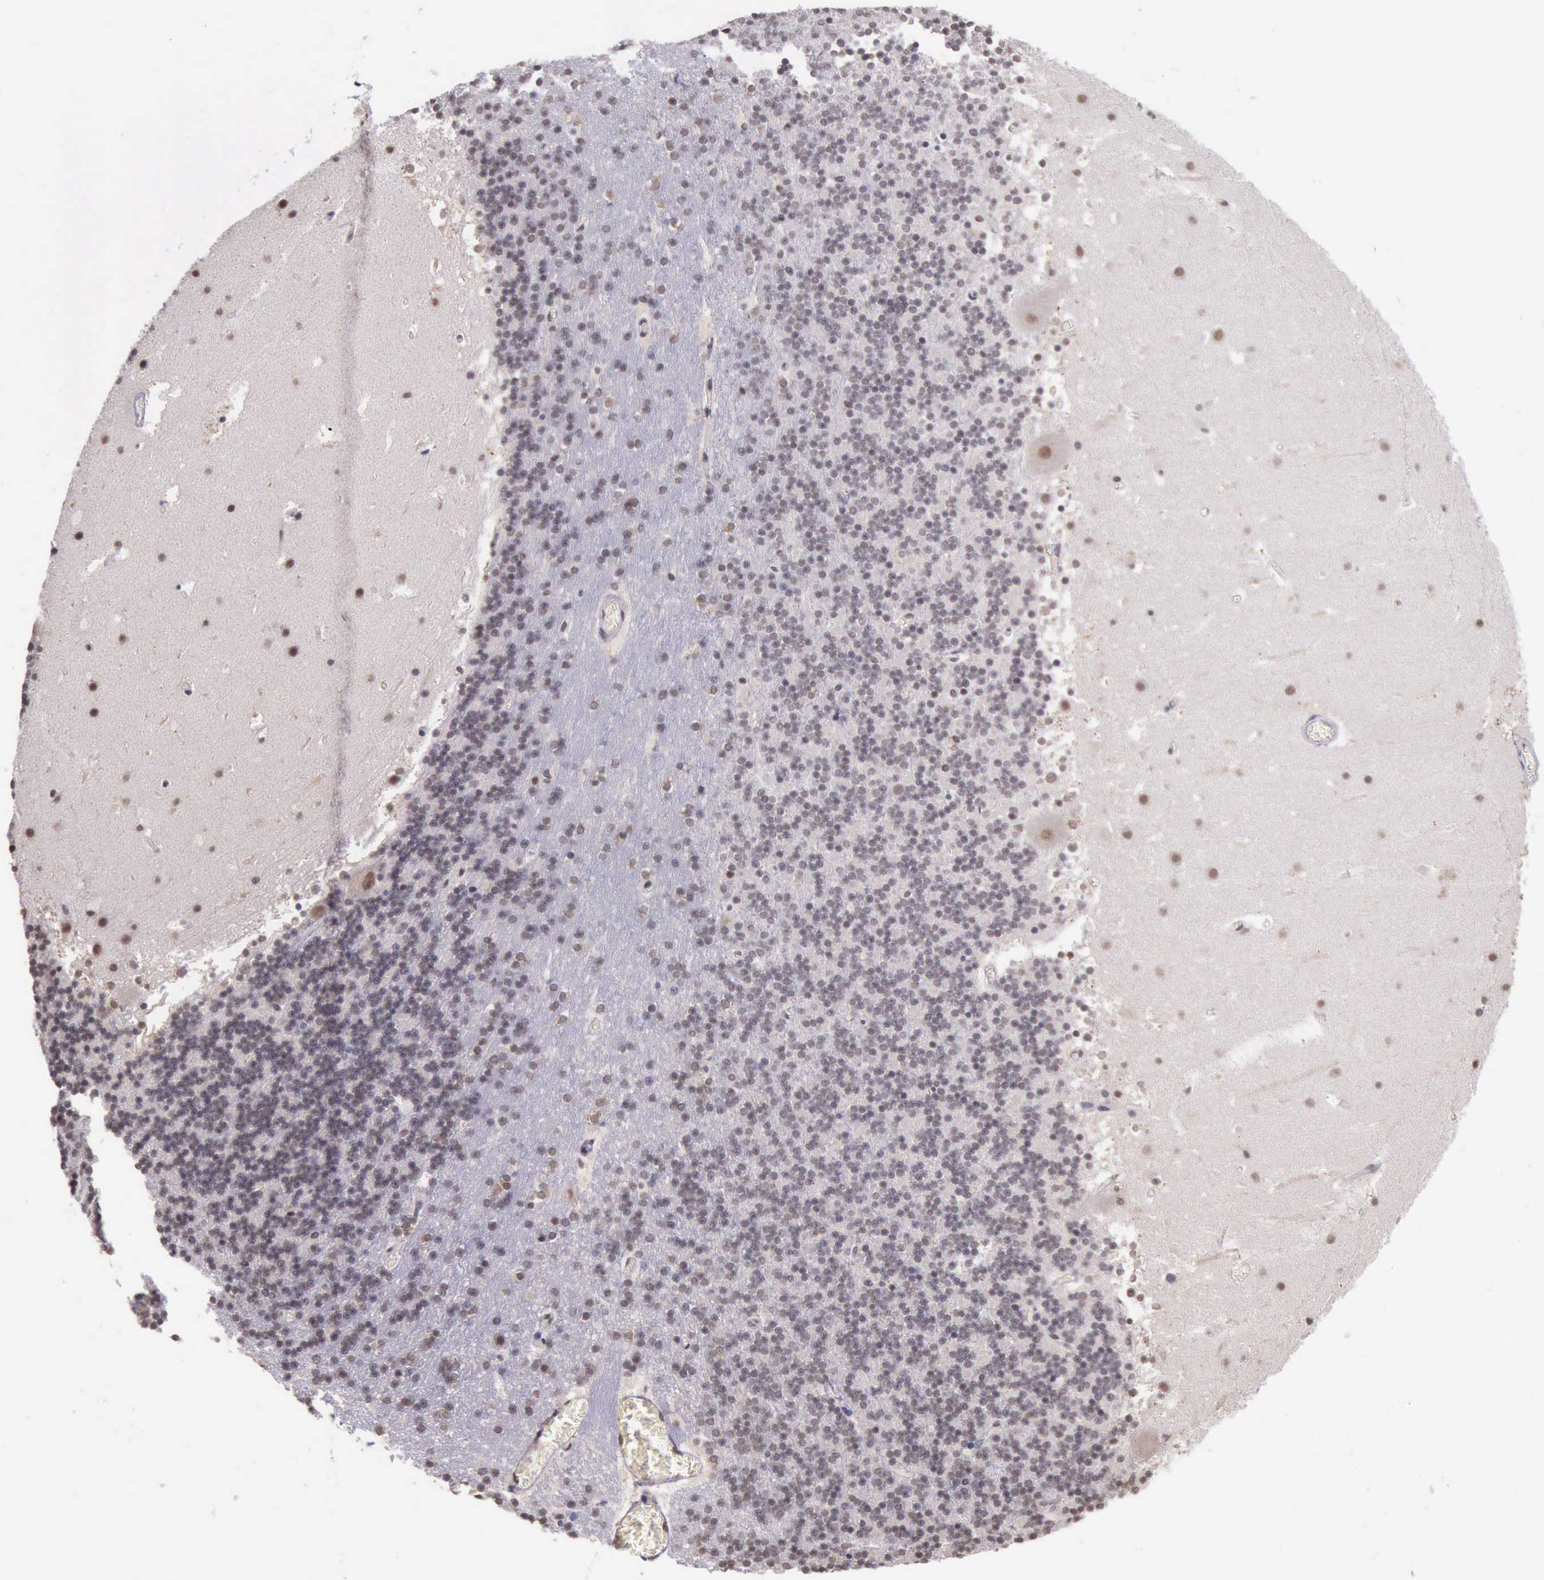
{"staining": {"intensity": "moderate", "quantity": ">75%", "location": "nuclear"}, "tissue": "cerebellum", "cell_type": "Cells in granular layer", "image_type": "normal", "snomed": [{"axis": "morphology", "description": "Normal tissue, NOS"}, {"axis": "topography", "description": "Cerebellum"}], "caption": "IHC image of unremarkable human cerebellum stained for a protein (brown), which reveals medium levels of moderate nuclear positivity in about >75% of cells in granular layer.", "gene": "PRPF39", "patient": {"sex": "male", "age": 45}}